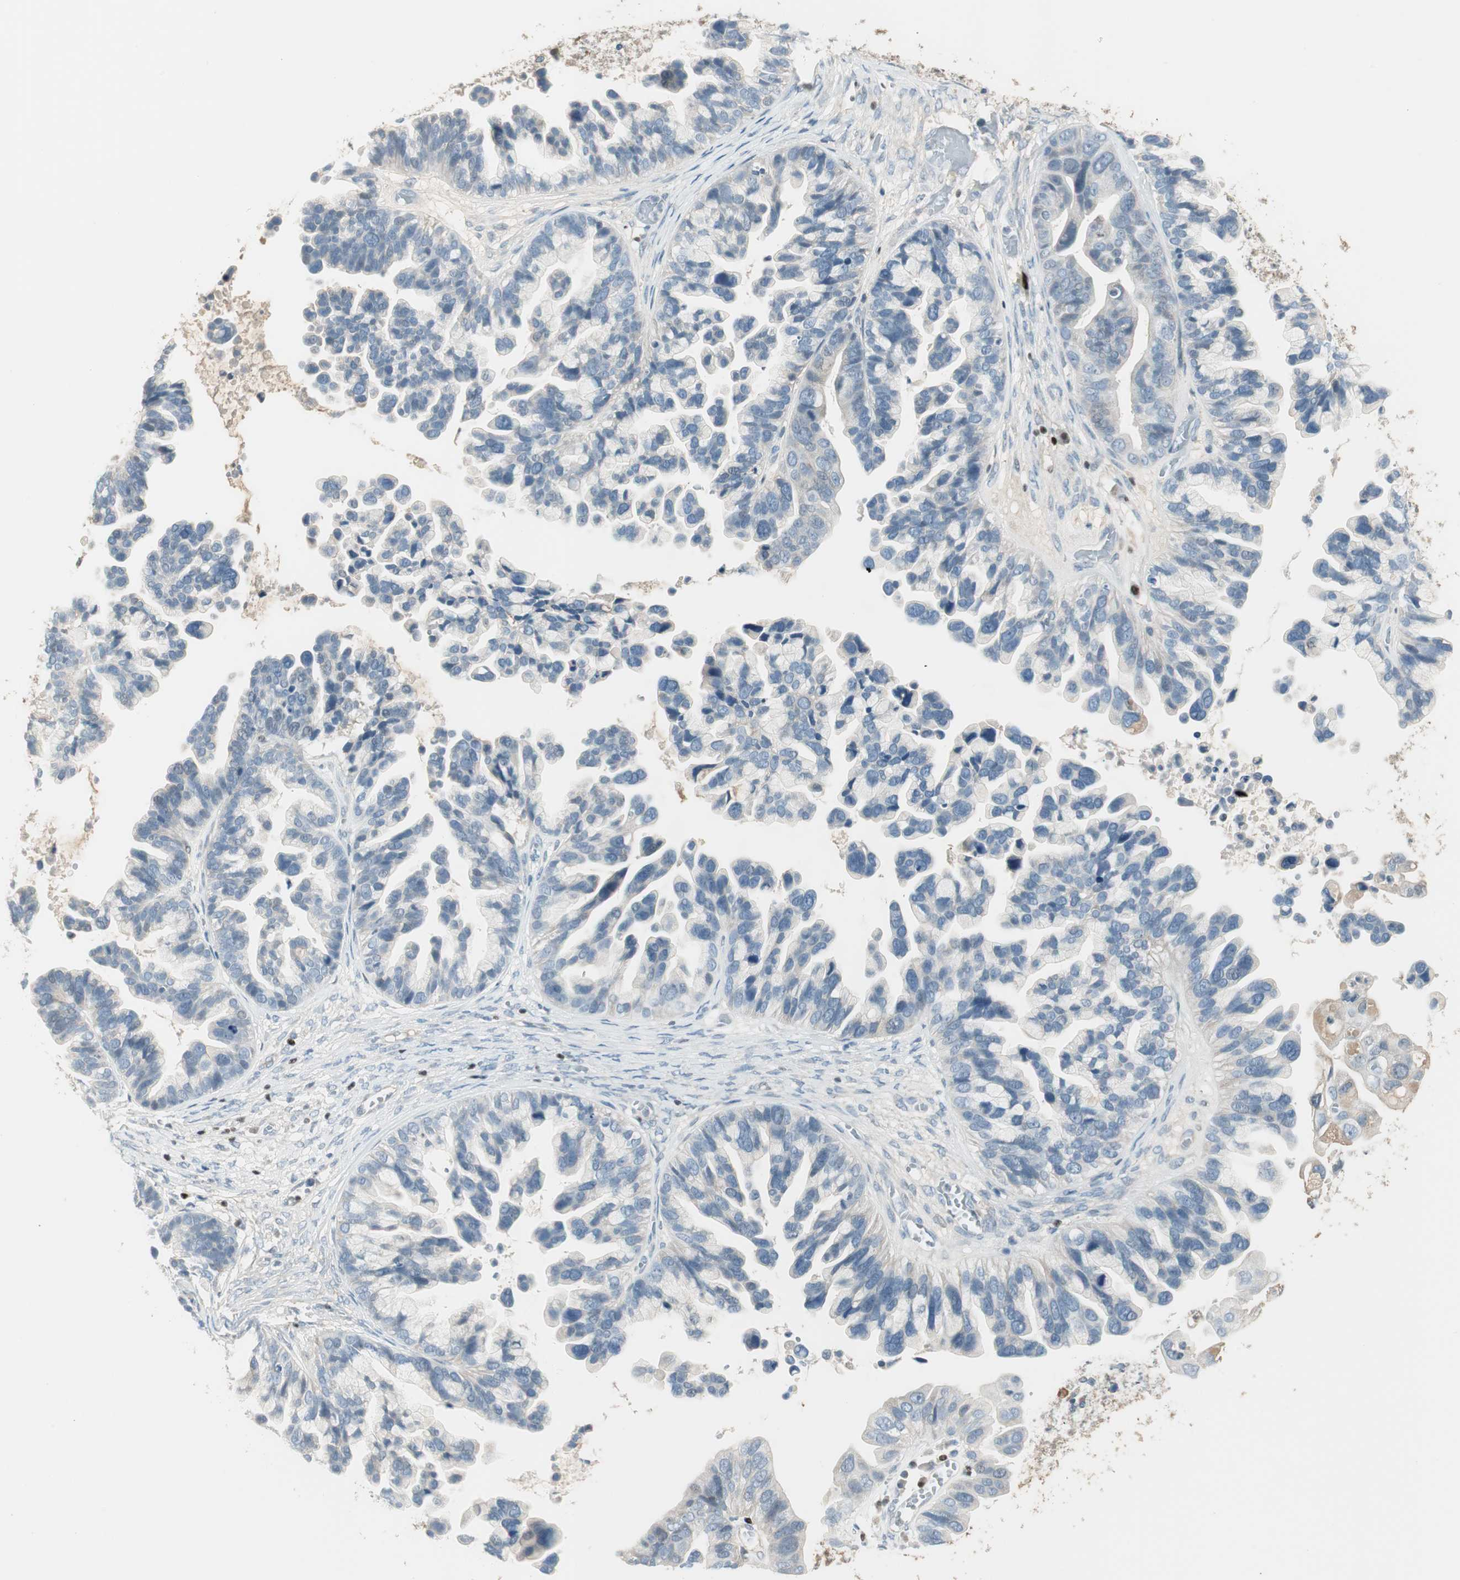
{"staining": {"intensity": "weak", "quantity": "<25%", "location": "nuclear"}, "tissue": "ovarian cancer", "cell_type": "Tumor cells", "image_type": "cancer", "snomed": [{"axis": "morphology", "description": "Cystadenocarcinoma, serous, NOS"}, {"axis": "topography", "description": "Ovary"}], "caption": "IHC photomicrograph of neoplastic tissue: ovarian cancer (serous cystadenocarcinoma) stained with DAB demonstrates no significant protein expression in tumor cells. Brightfield microscopy of IHC stained with DAB (brown) and hematoxylin (blue), captured at high magnification.", "gene": "RUNX2", "patient": {"sex": "female", "age": 56}}